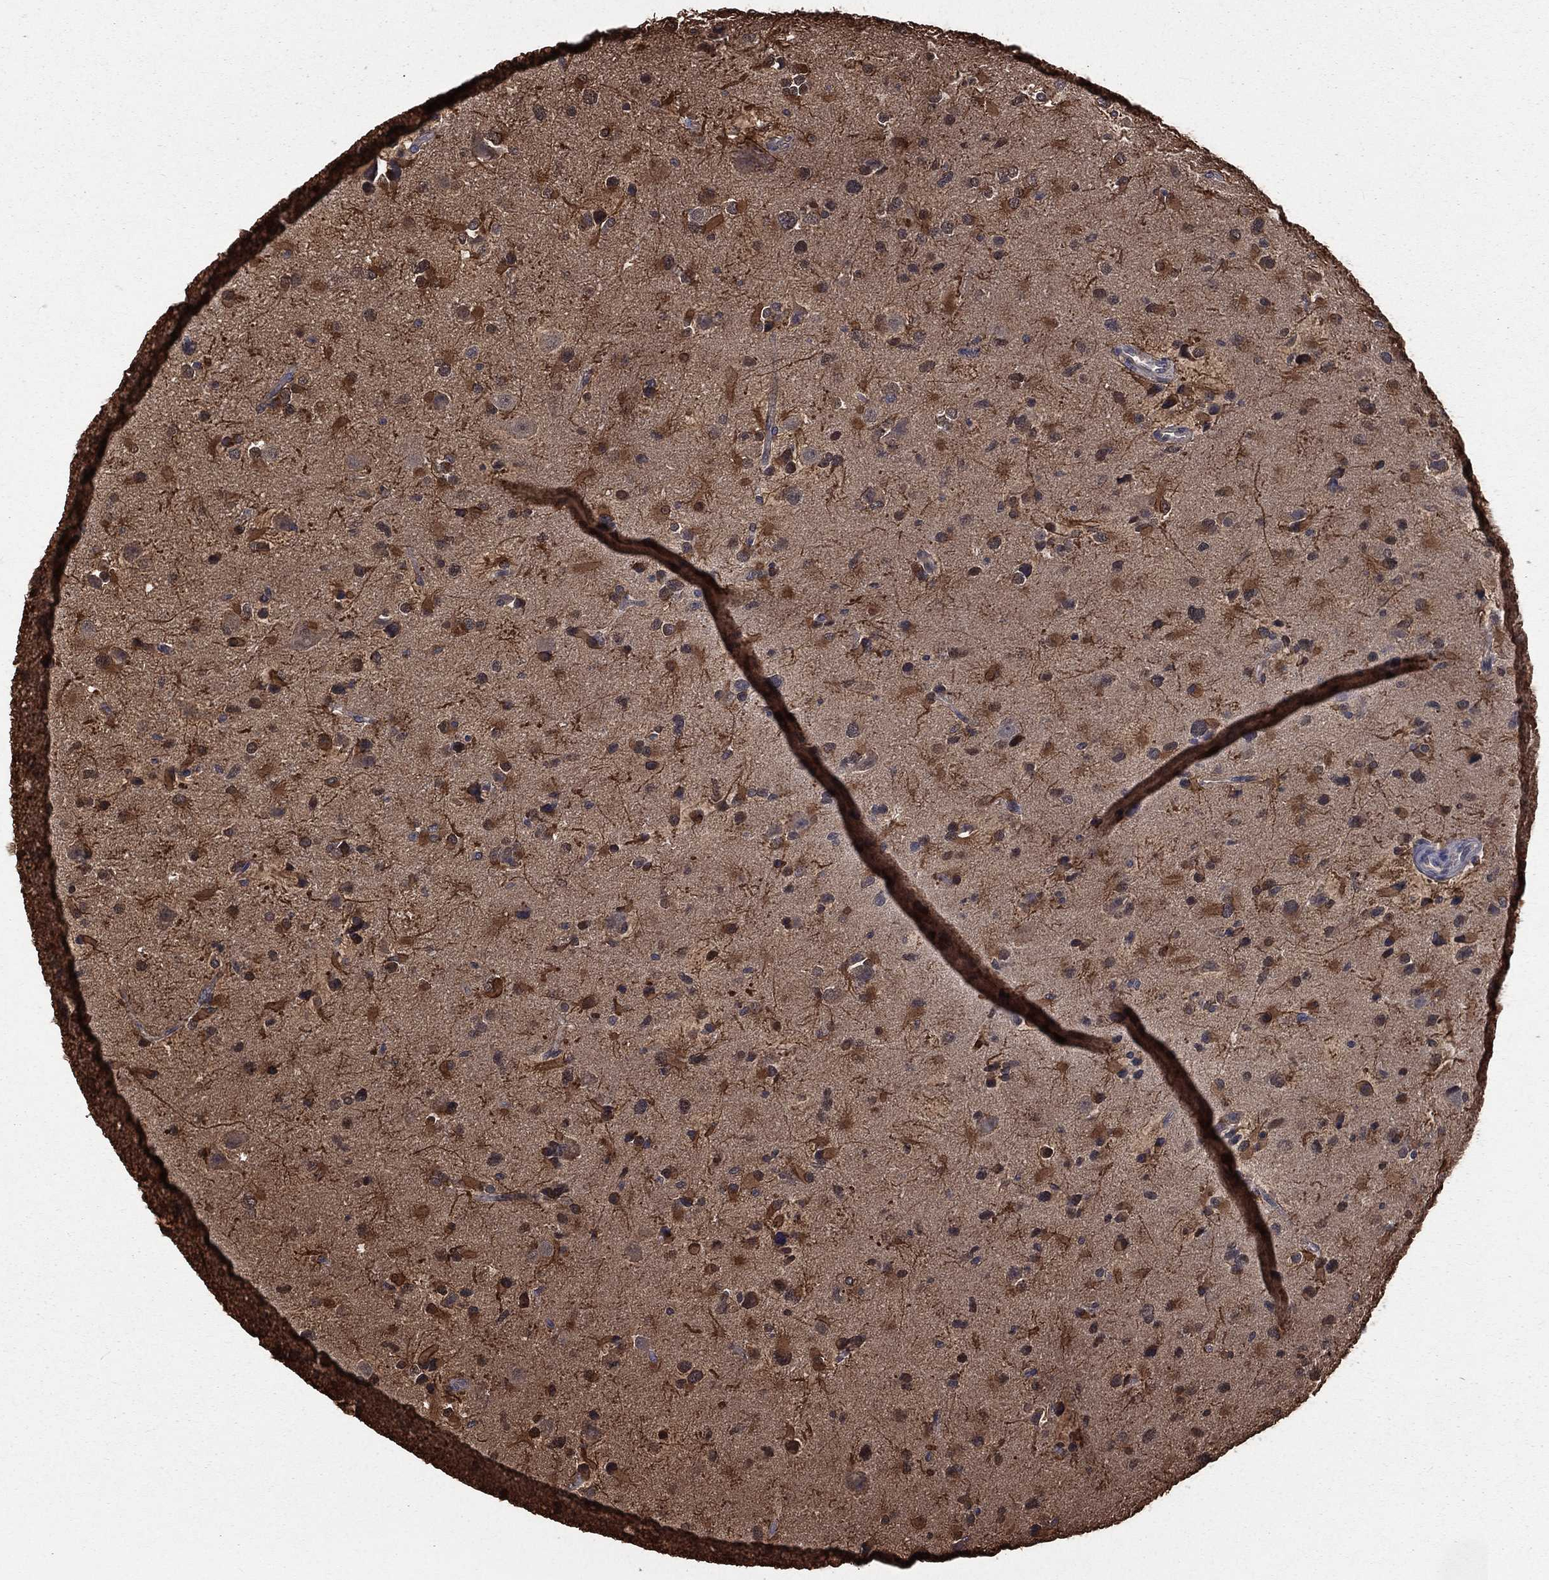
{"staining": {"intensity": "moderate", "quantity": "25%-75%", "location": "cytoplasmic/membranous,nuclear"}, "tissue": "glioma", "cell_type": "Tumor cells", "image_type": "cancer", "snomed": [{"axis": "morphology", "description": "Glioma, malignant, Low grade"}, {"axis": "topography", "description": "Brain"}], "caption": "Protein staining by IHC shows moderate cytoplasmic/membranous and nuclear positivity in approximately 25%-75% of tumor cells in glioma.", "gene": "TBC1D2", "patient": {"sex": "female", "age": 32}}